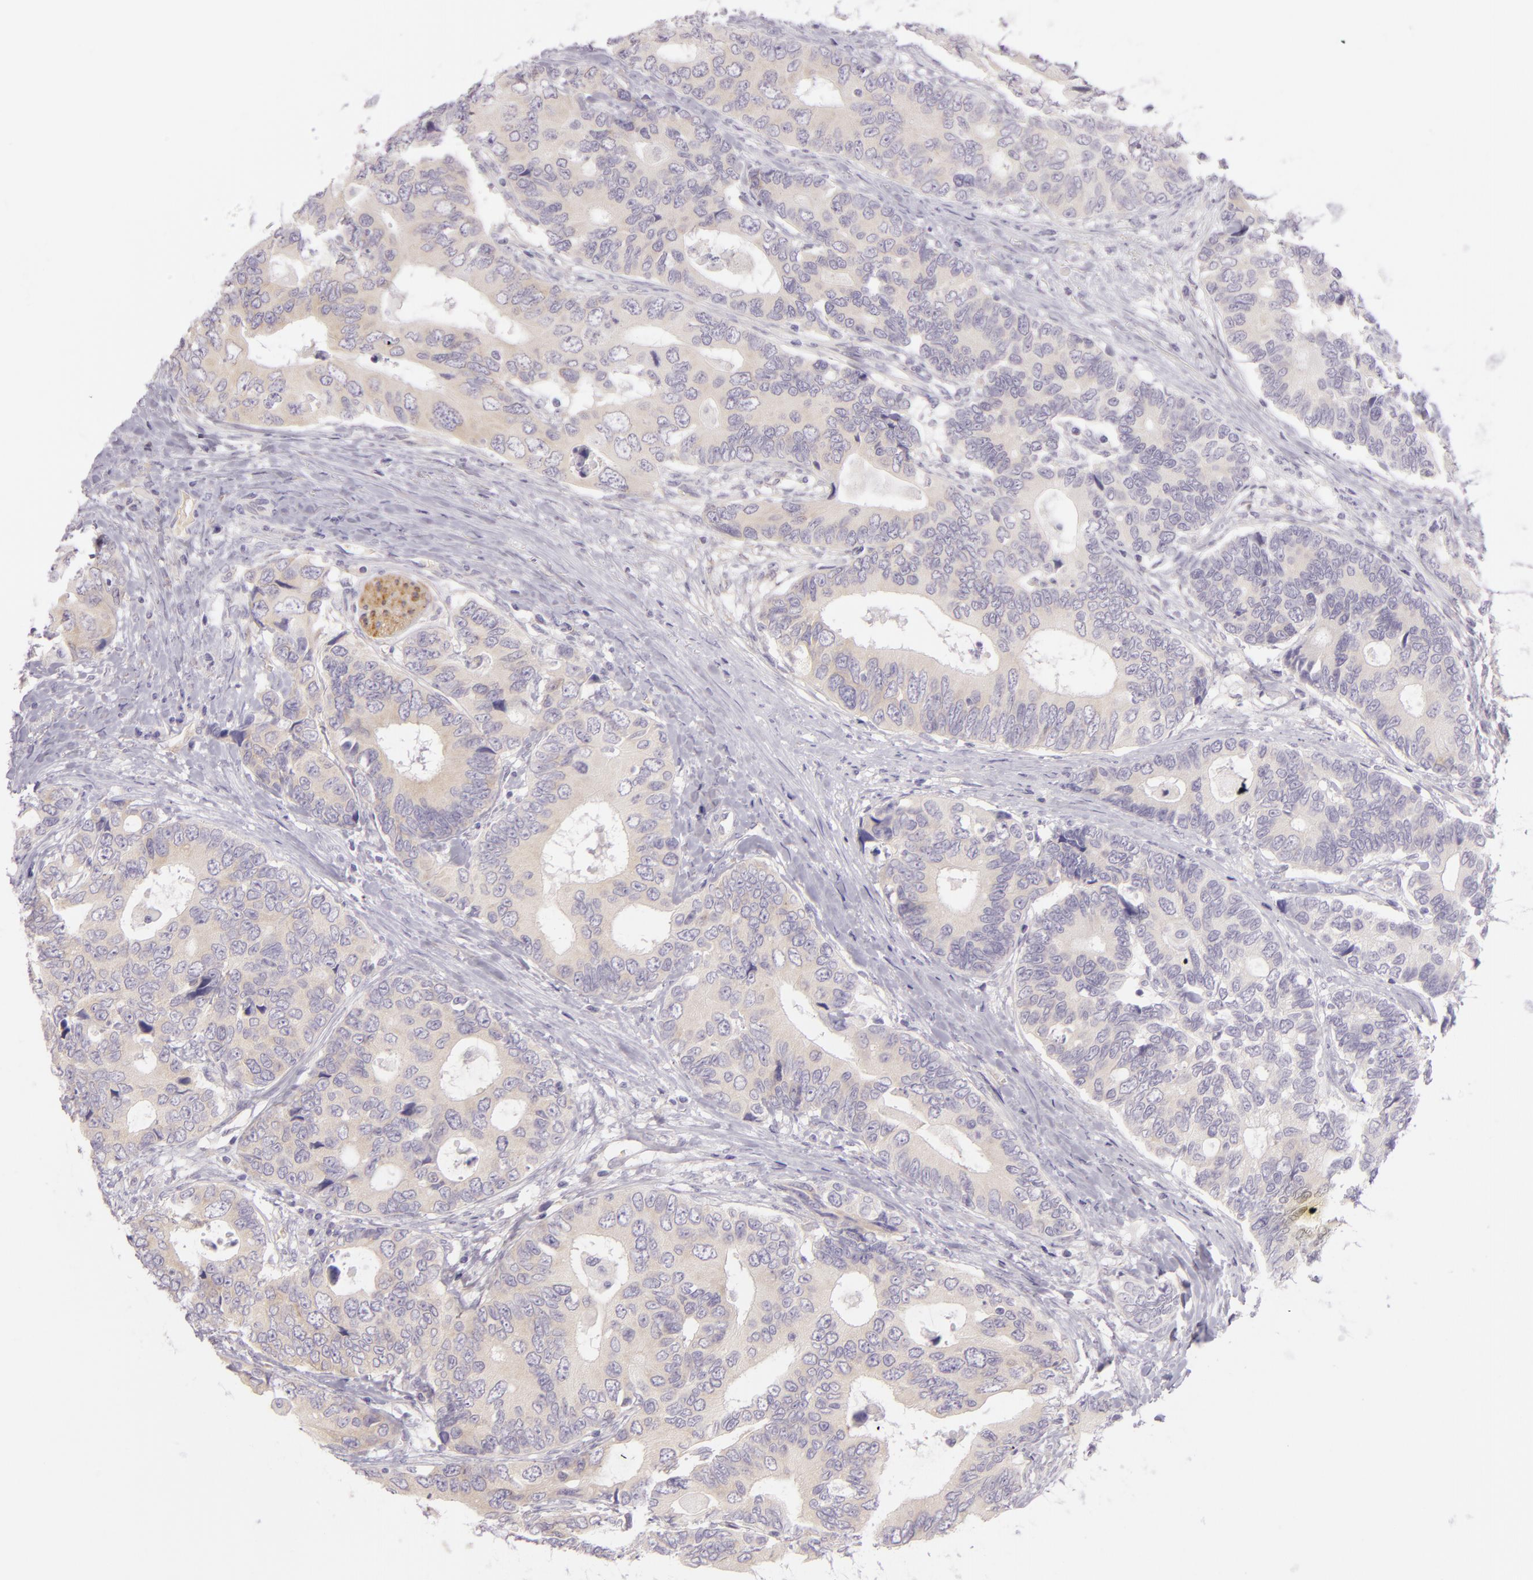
{"staining": {"intensity": "weak", "quantity": ">75%", "location": "cytoplasmic/membranous"}, "tissue": "colorectal cancer", "cell_type": "Tumor cells", "image_type": "cancer", "snomed": [{"axis": "morphology", "description": "Adenocarcinoma, NOS"}, {"axis": "topography", "description": "Rectum"}], "caption": "The immunohistochemical stain shows weak cytoplasmic/membranous positivity in tumor cells of colorectal cancer (adenocarcinoma) tissue.", "gene": "ZC3H7B", "patient": {"sex": "female", "age": 67}}